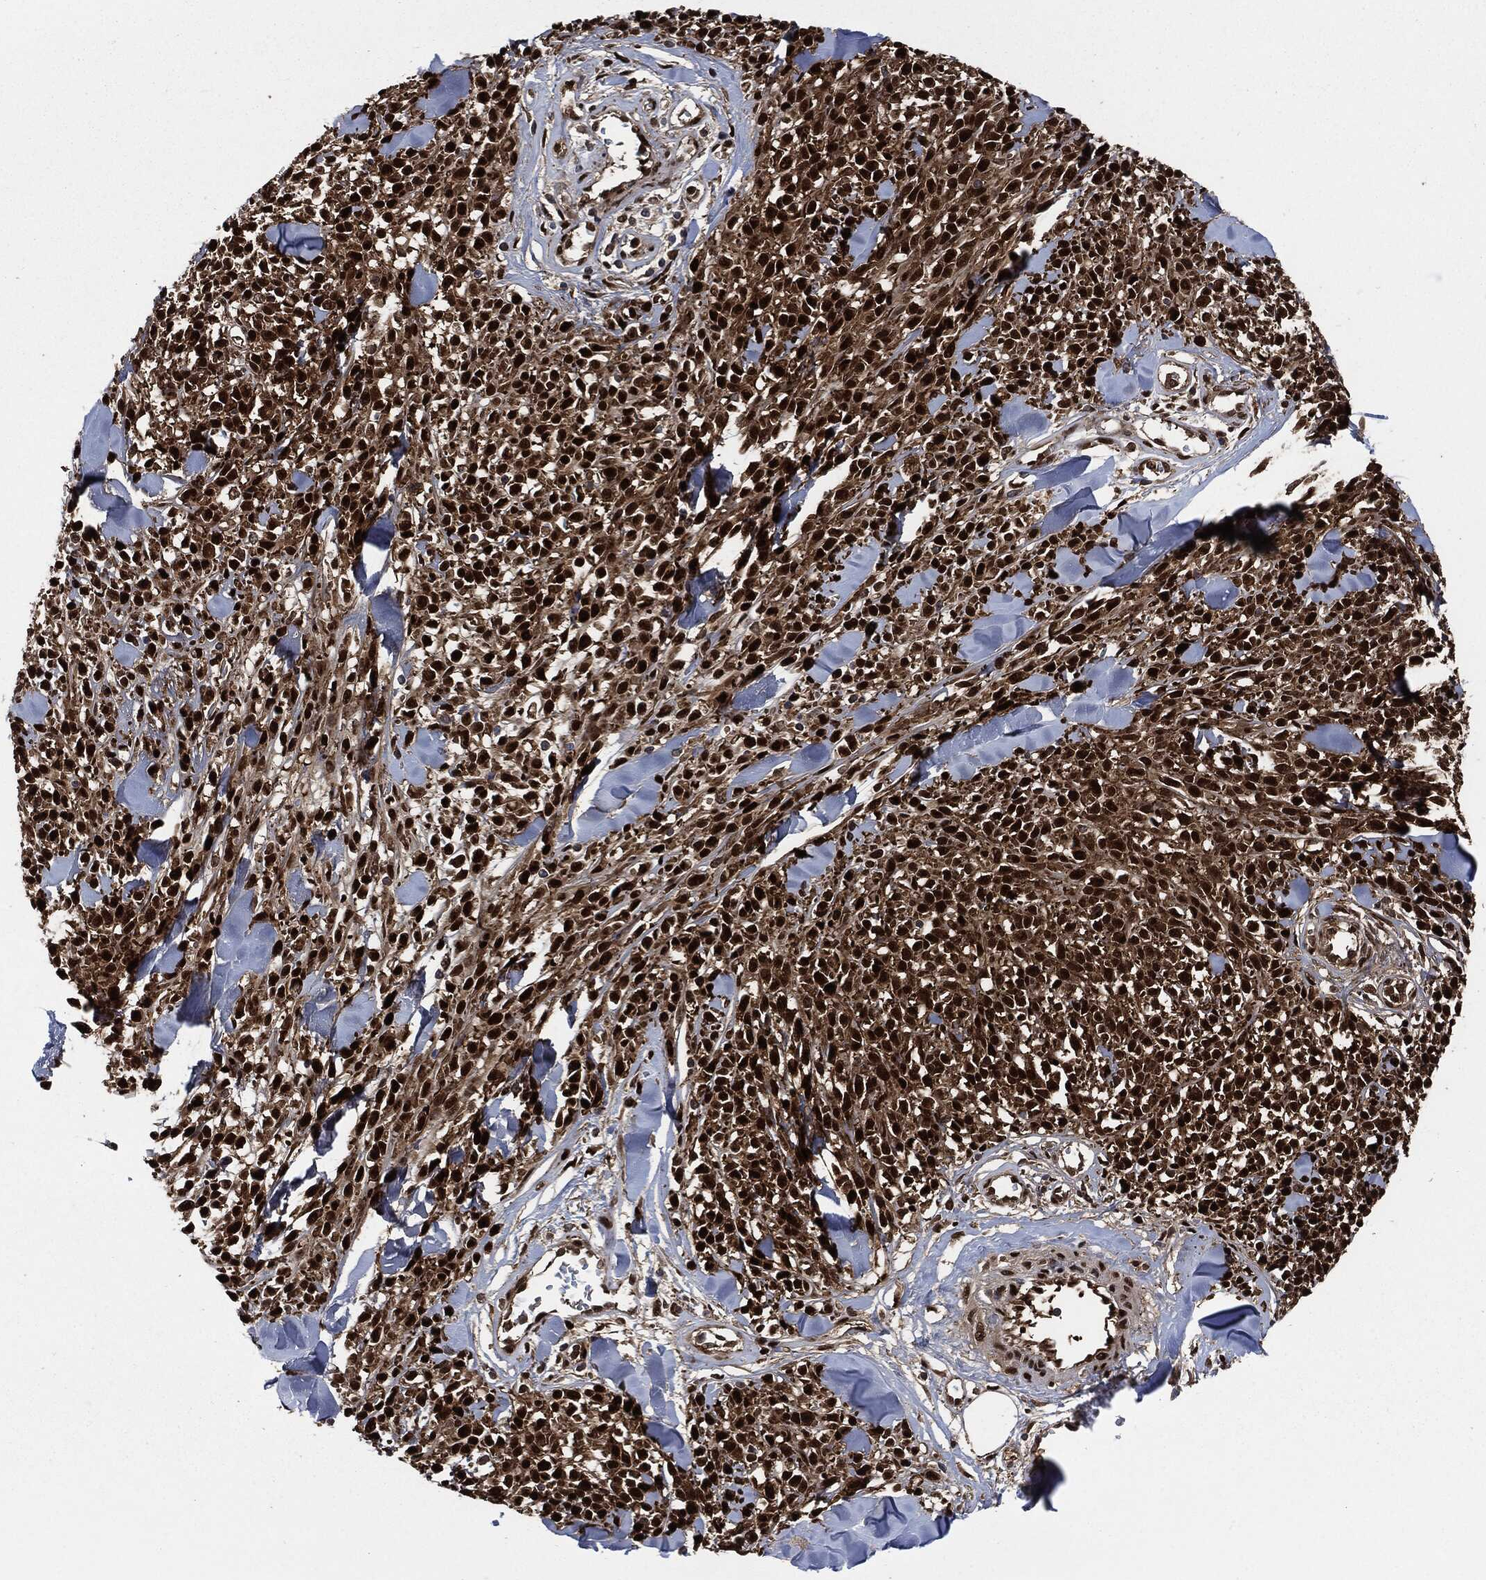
{"staining": {"intensity": "strong", "quantity": ">75%", "location": "cytoplasmic/membranous,nuclear"}, "tissue": "melanoma", "cell_type": "Tumor cells", "image_type": "cancer", "snomed": [{"axis": "morphology", "description": "Malignant melanoma, NOS"}, {"axis": "topography", "description": "Skin"}, {"axis": "topography", "description": "Skin of trunk"}], "caption": "Immunohistochemistry (IHC) staining of melanoma, which exhibits high levels of strong cytoplasmic/membranous and nuclear staining in about >75% of tumor cells indicating strong cytoplasmic/membranous and nuclear protein staining. The staining was performed using DAB (3,3'-diaminobenzidine) (brown) for protein detection and nuclei were counterstained in hematoxylin (blue).", "gene": "DCTN1", "patient": {"sex": "male", "age": 74}}